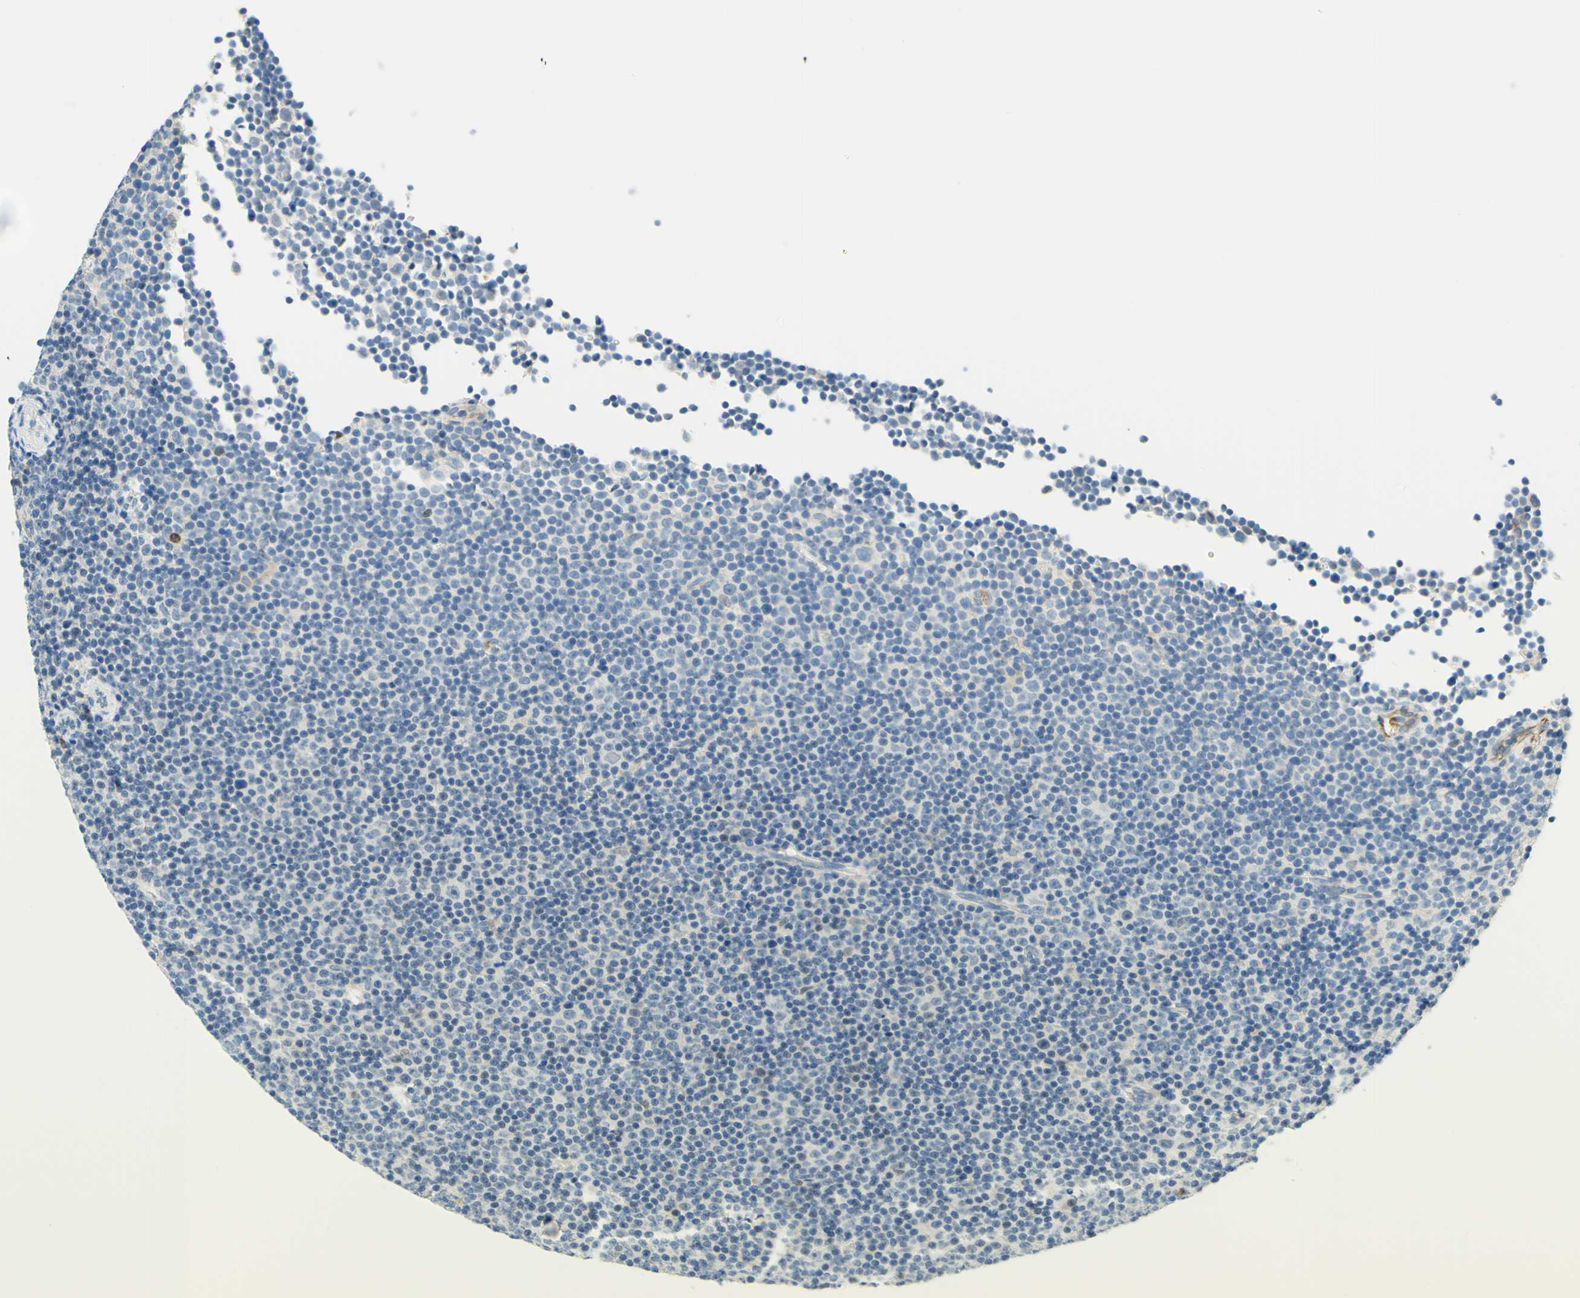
{"staining": {"intensity": "negative", "quantity": "none", "location": "none"}, "tissue": "lymphoma", "cell_type": "Tumor cells", "image_type": "cancer", "snomed": [{"axis": "morphology", "description": "Malignant lymphoma, non-Hodgkin's type, Low grade"}, {"axis": "topography", "description": "Lymph node"}], "caption": "Immunohistochemistry photomicrograph of neoplastic tissue: human low-grade malignant lymphoma, non-Hodgkin's type stained with DAB demonstrates no significant protein positivity in tumor cells.", "gene": "TREM2", "patient": {"sex": "female", "age": 67}}